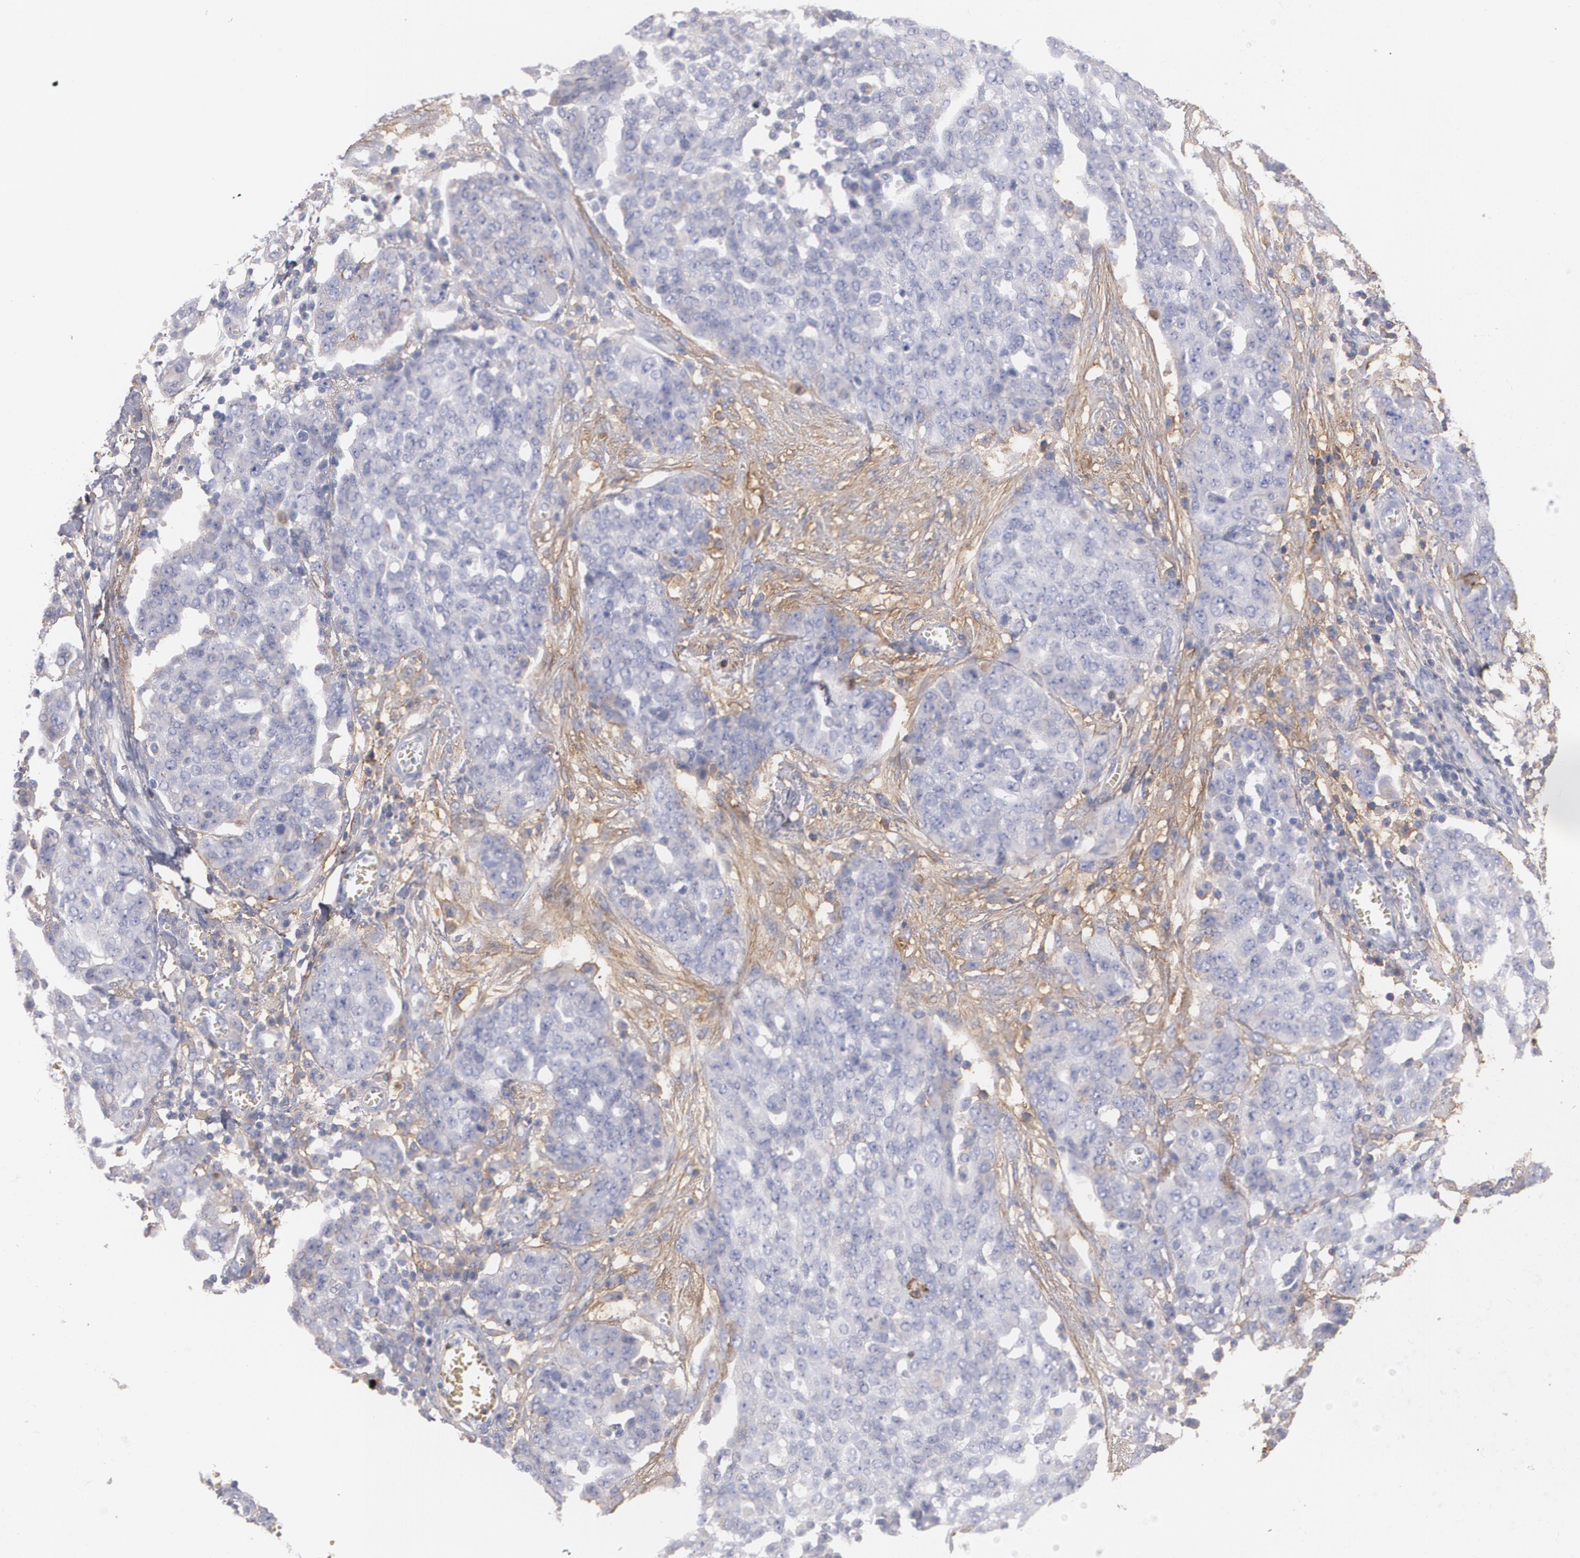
{"staining": {"intensity": "negative", "quantity": "none", "location": "none"}, "tissue": "ovarian cancer", "cell_type": "Tumor cells", "image_type": "cancer", "snomed": [{"axis": "morphology", "description": "Cystadenocarcinoma, serous, NOS"}, {"axis": "topography", "description": "Soft tissue"}, {"axis": "topography", "description": "Ovary"}], "caption": "Immunohistochemistry (IHC) of serous cystadenocarcinoma (ovarian) shows no expression in tumor cells.", "gene": "FBLN1", "patient": {"sex": "female", "age": 57}}